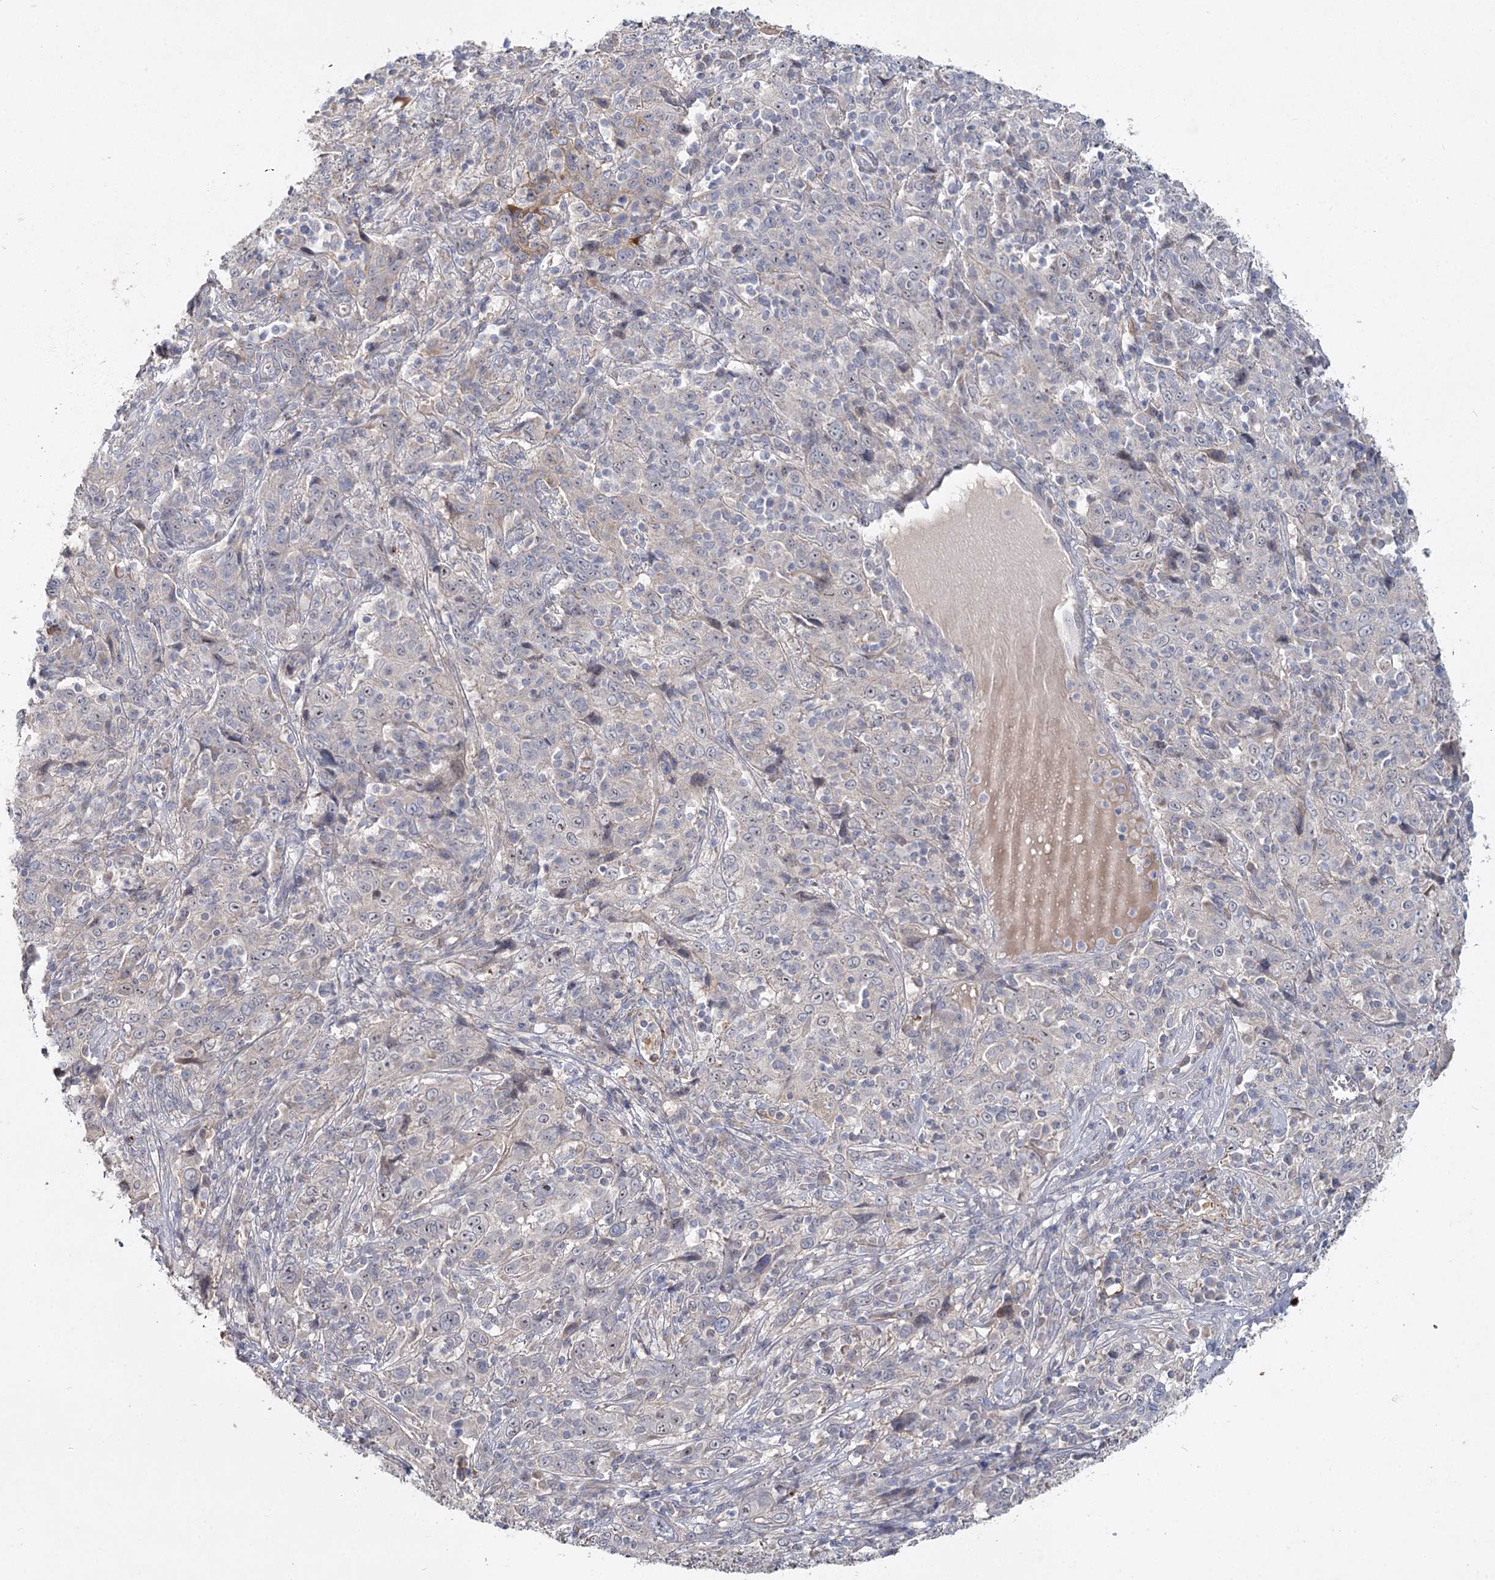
{"staining": {"intensity": "negative", "quantity": "none", "location": "none"}, "tissue": "cervical cancer", "cell_type": "Tumor cells", "image_type": "cancer", "snomed": [{"axis": "morphology", "description": "Squamous cell carcinoma, NOS"}, {"axis": "topography", "description": "Cervix"}], "caption": "Immunohistochemical staining of human cervical cancer displays no significant expression in tumor cells.", "gene": "ANGPTL5", "patient": {"sex": "female", "age": 46}}